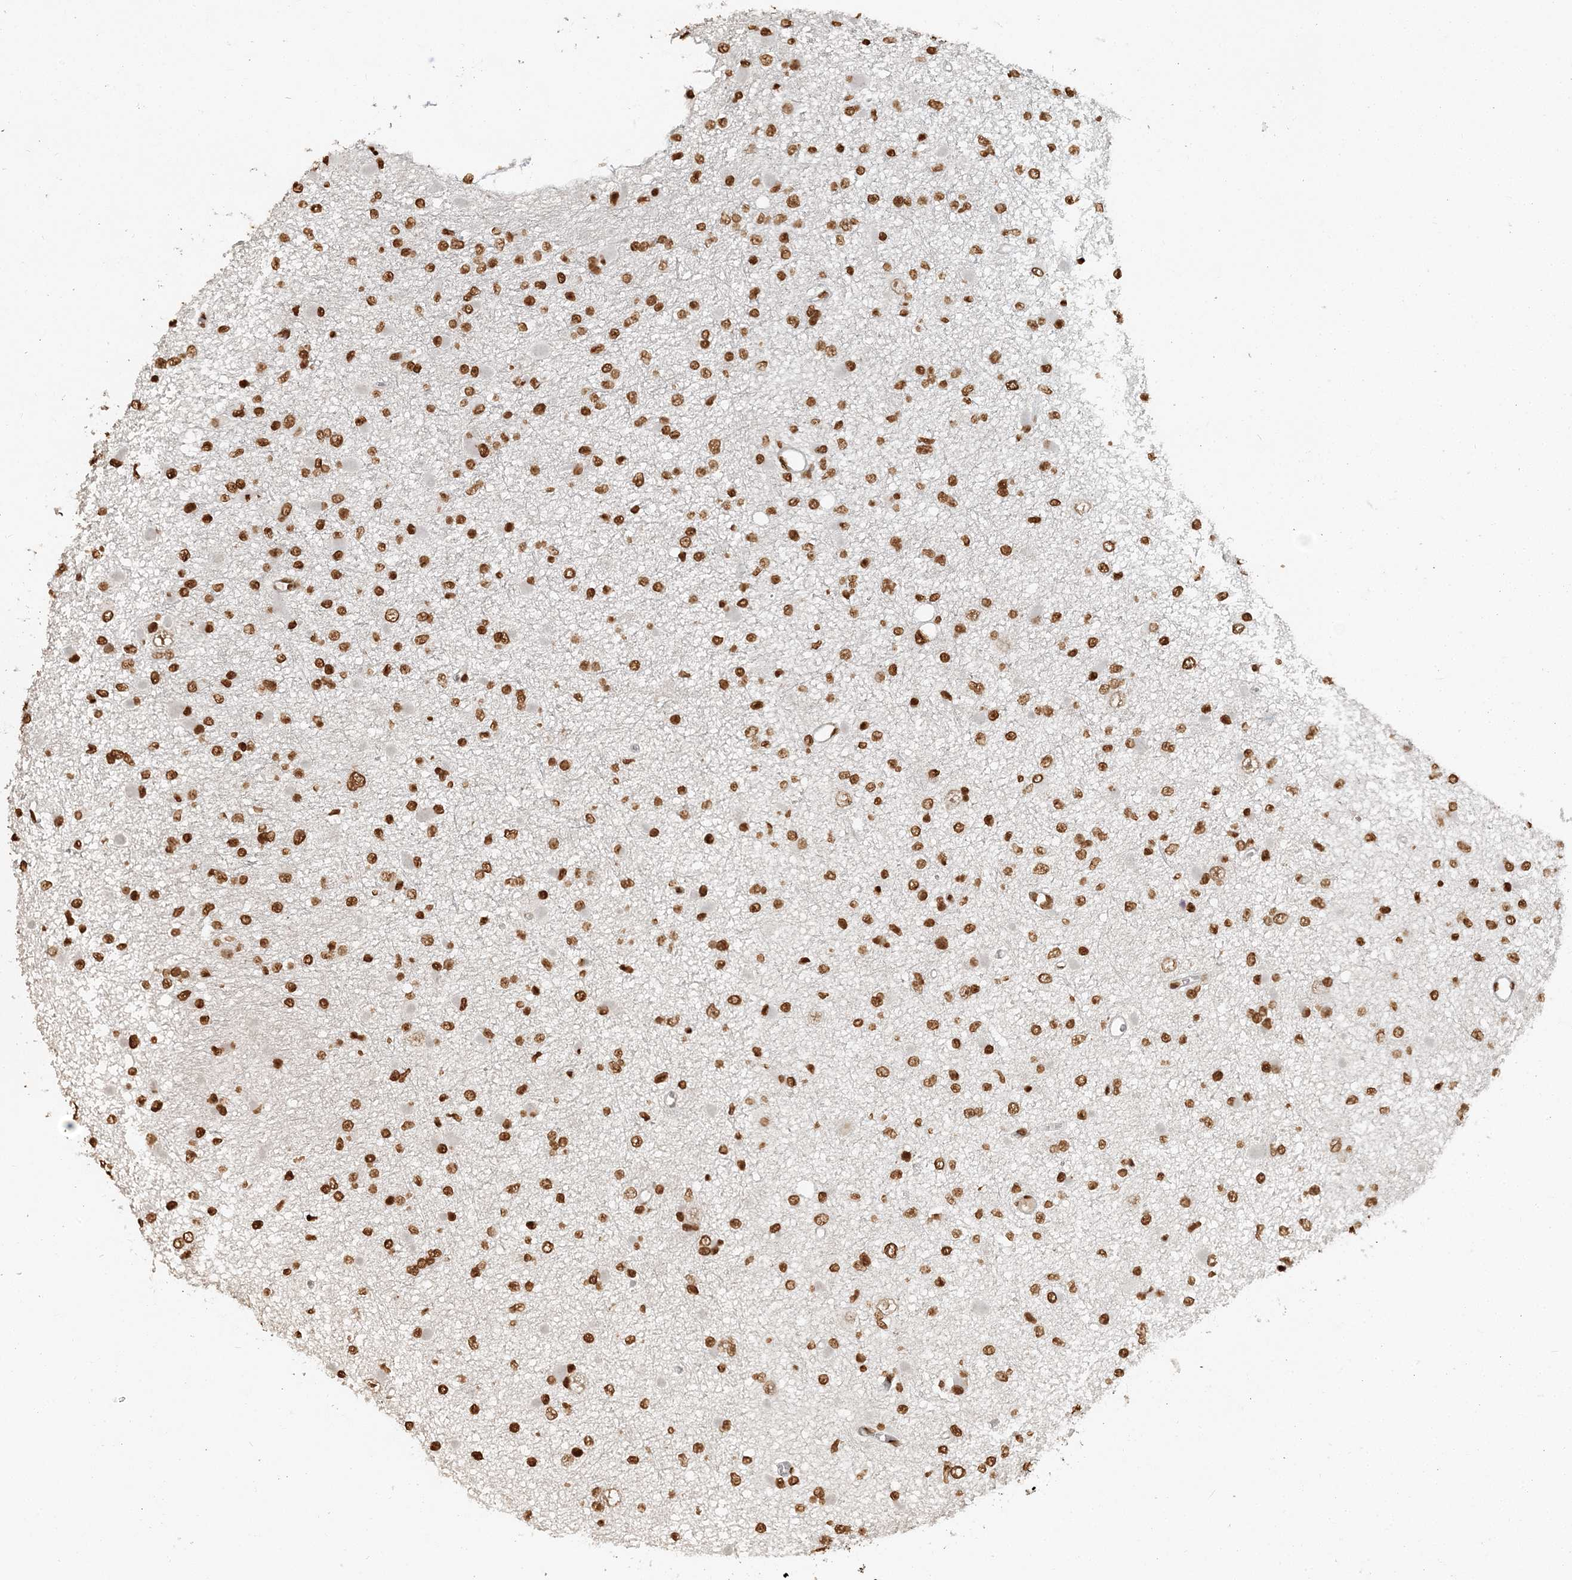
{"staining": {"intensity": "strong", "quantity": ">75%", "location": "nuclear"}, "tissue": "glioma", "cell_type": "Tumor cells", "image_type": "cancer", "snomed": [{"axis": "morphology", "description": "Glioma, malignant, Low grade"}, {"axis": "topography", "description": "Brain"}], "caption": "Protein expression analysis of human glioma reveals strong nuclear expression in about >75% of tumor cells.", "gene": "H3-3B", "patient": {"sex": "female", "age": 22}}